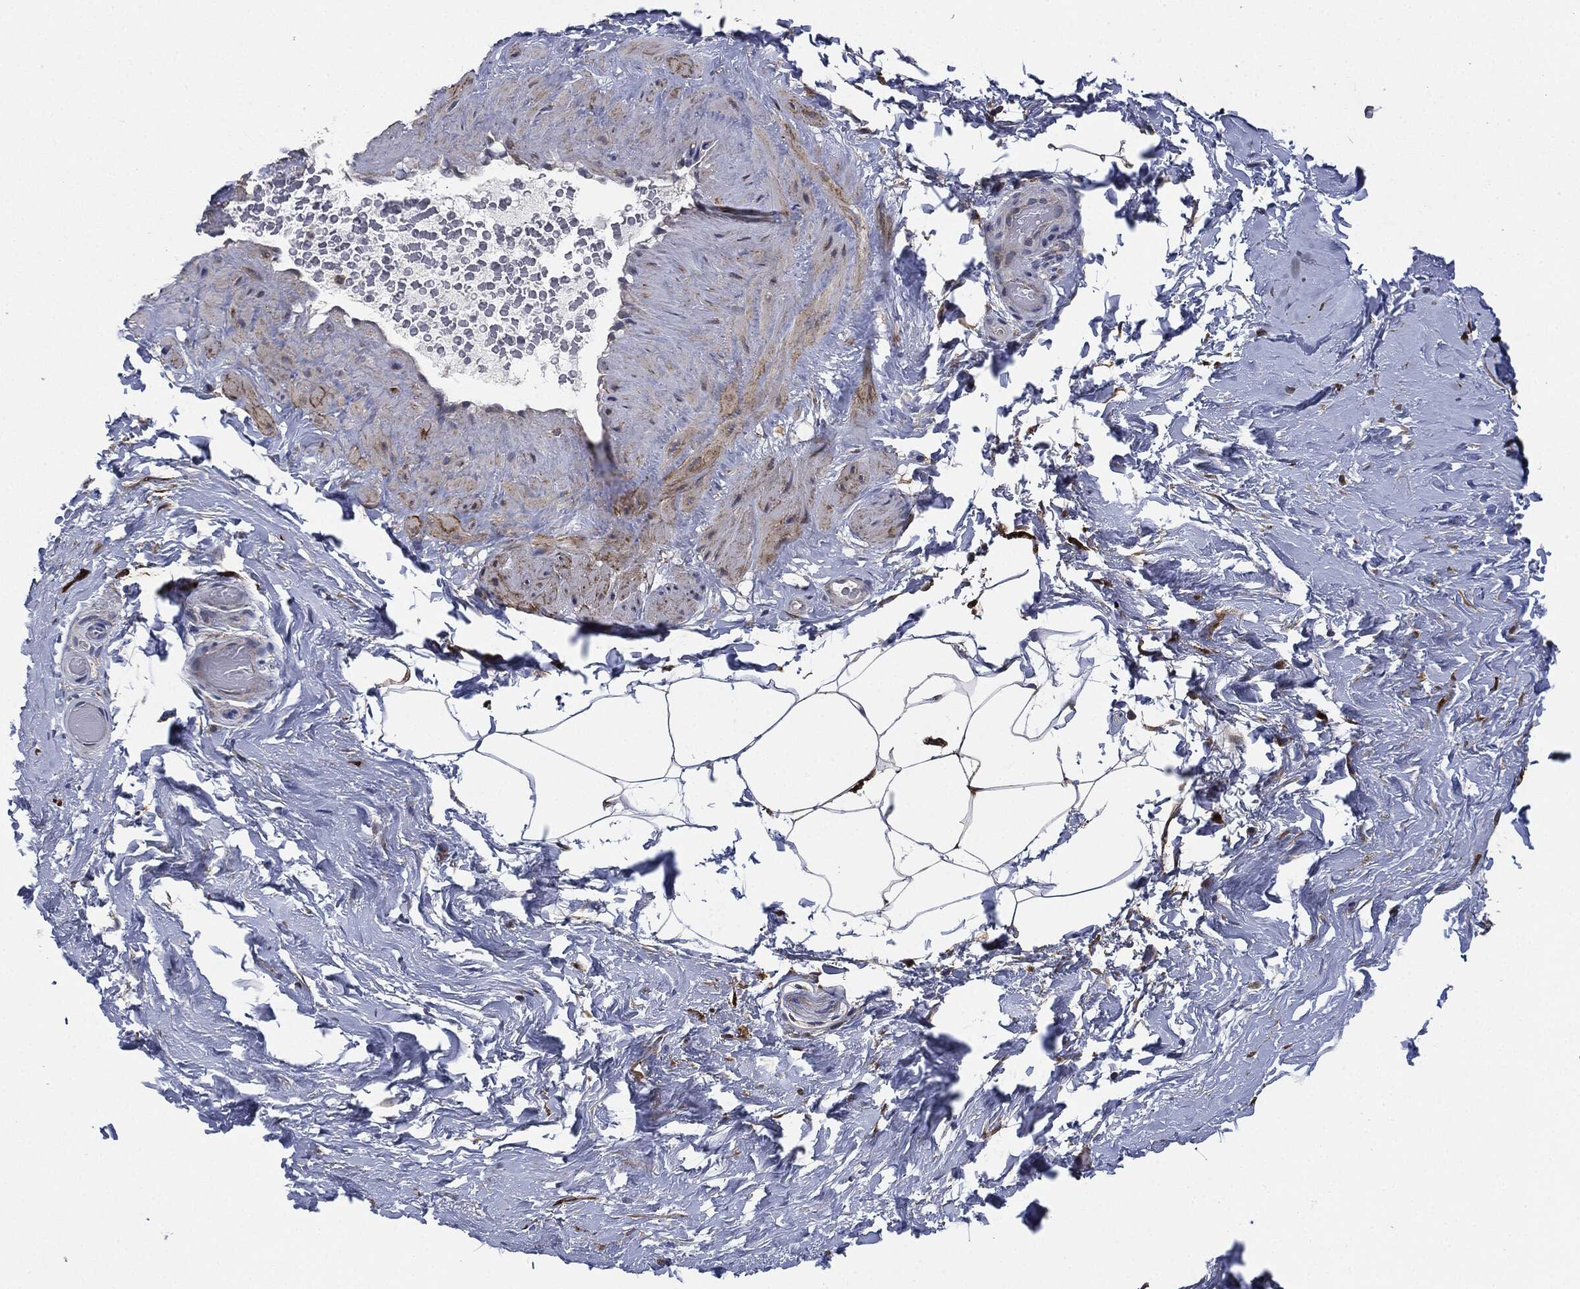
{"staining": {"intensity": "moderate", "quantity": "25%-75%", "location": "cytoplasmic/membranous"}, "tissue": "adipose tissue", "cell_type": "Adipocytes", "image_type": "normal", "snomed": [{"axis": "morphology", "description": "Normal tissue, NOS"}, {"axis": "topography", "description": "Soft tissue"}, {"axis": "topography", "description": "Vascular tissue"}], "caption": "The micrograph shows immunohistochemical staining of normal adipose tissue. There is moderate cytoplasmic/membranous staining is appreciated in about 25%-75% of adipocytes. (Stains: DAB (3,3'-diaminobenzidine) in brown, nuclei in blue, Microscopy: brightfield microscopy at high magnification).", "gene": "TMEM11", "patient": {"sex": "male", "age": 41}}